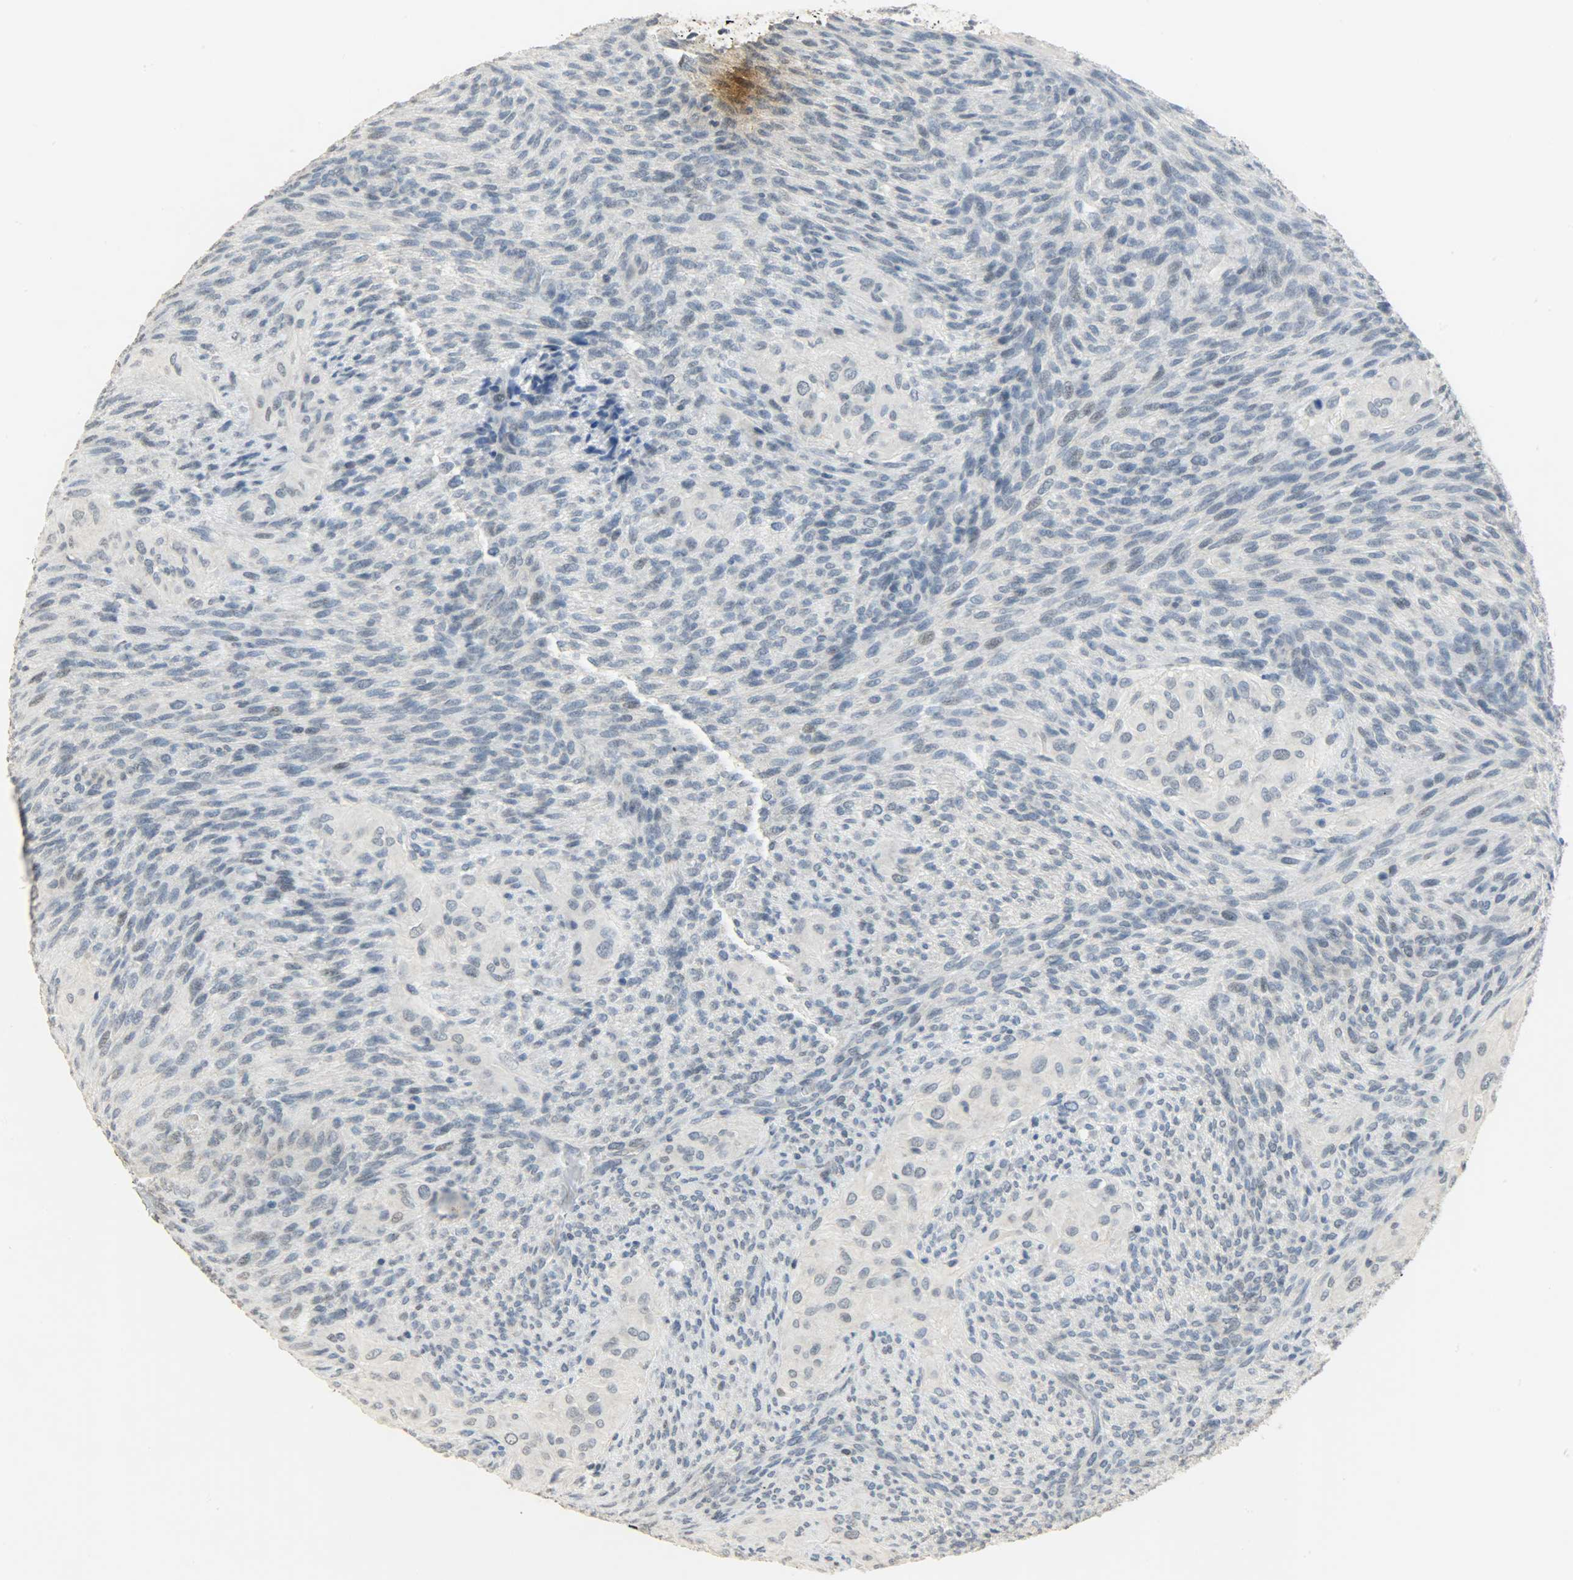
{"staining": {"intensity": "negative", "quantity": "none", "location": "none"}, "tissue": "glioma", "cell_type": "Tumor cells", "image_type": "cancer", "snomed": [{"axis": "morphology", "description": "Glioma, malignant, High grade"}, {"axis": "topography", "description": "Cerebral cortex"}], "caption": "High magnification brightfield microscopy of glioma stained with DAB (3,3'-diaminobenzidine) (brown) and counterstained with hematoxylin (blue): tumor cells show no significant positivity.", "gene": "DNAJB6", "patient": {"sex": "female", "age": 55}}